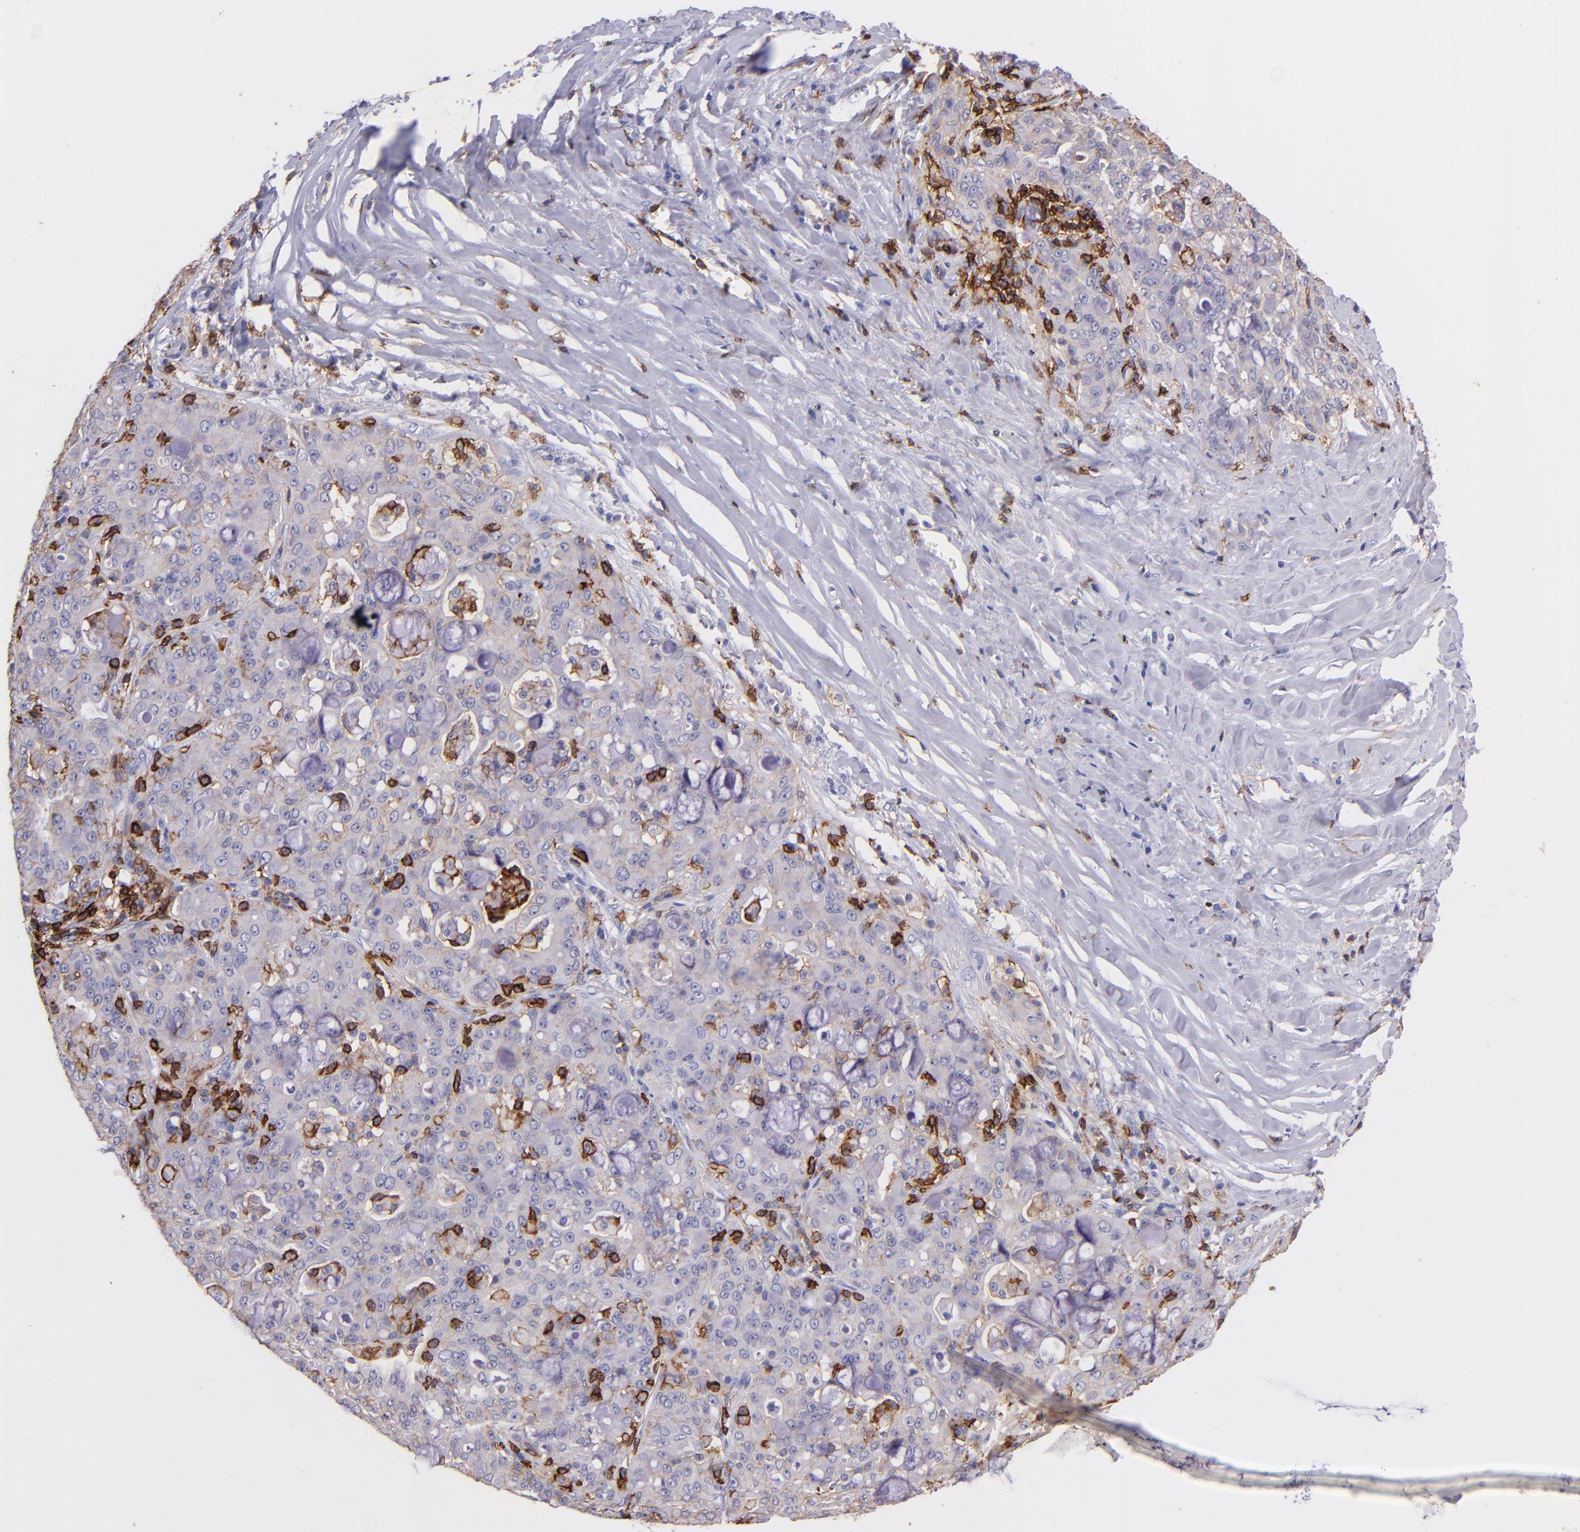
{"staining": {"intensity": "weak", "quantity": "<25%", "location": "cytoplasmic/membranous"}, "tissue": "lung cancer", "cell_type": "Tumor cells", "image_type": "cancer", "snomed": [{"axis": "morphology", "description": "Adenocarcinoma, NOS"}, {"axis": "topography", "description": "Lung"}], "caption": "Lung cancer (adenocarcinoma) was stained to show a protein in brown. There is no significant staining in tumor cells. (Brightfield microscopy of DAB immunohistochemistry at high magnification).", "gene": "SPN", "patient": {"sex": "female", "age": 44}}